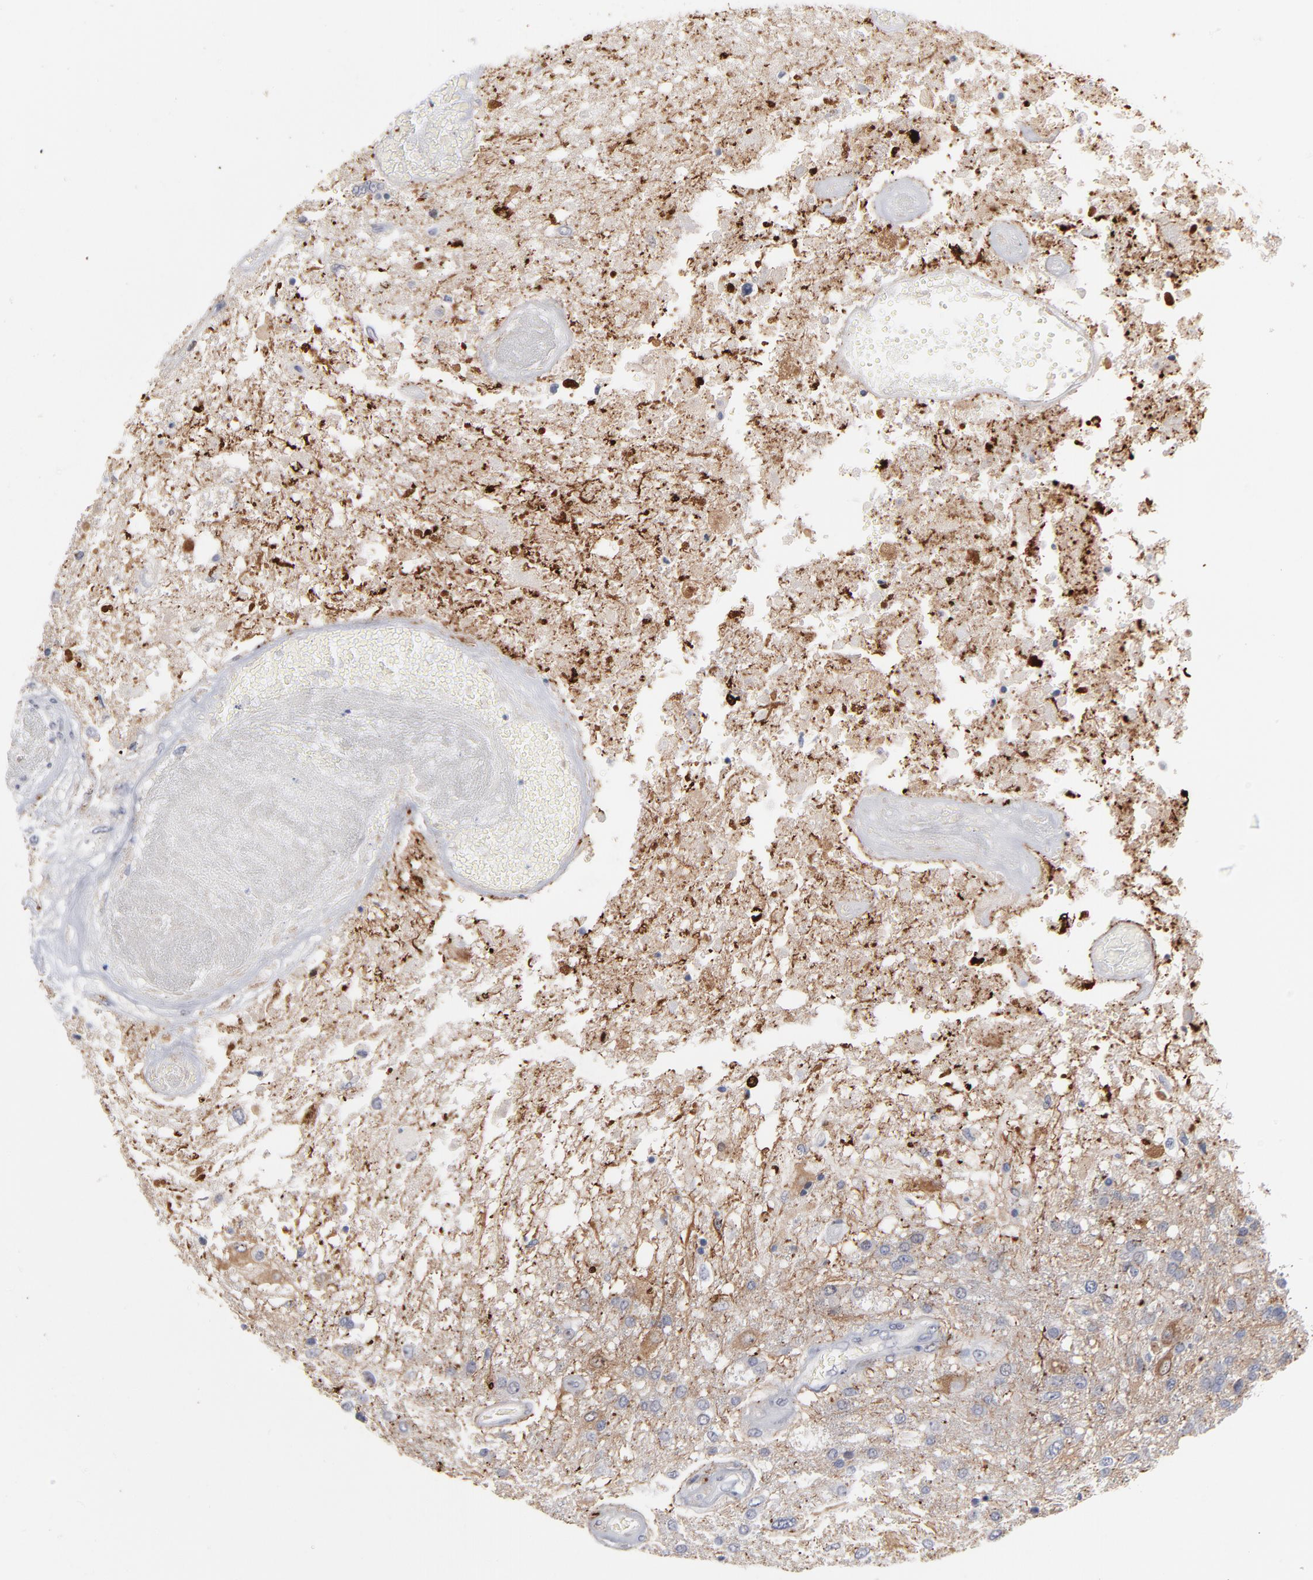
{"staining": {"intensity": "negative", "quantity": "none", "location": "none"}, "tissue": "glioma", "cell_type": "Tumor cells", "image_type": "cancer", "snomed": [{"axis": "morphology", "description": "Glioma, malignant, High grade"}, {"axis": "topography", "description": "Cerebral cortex"}], "caption": "Micrograph shows no significant protein expression in tumor cells of malignant glioma (high-grade). (DAB immunohistochemistry visualized using brightfield microscopy, high magnification).", "gene": "AURKA", "patient": {"sex": "male", "age": 79}}